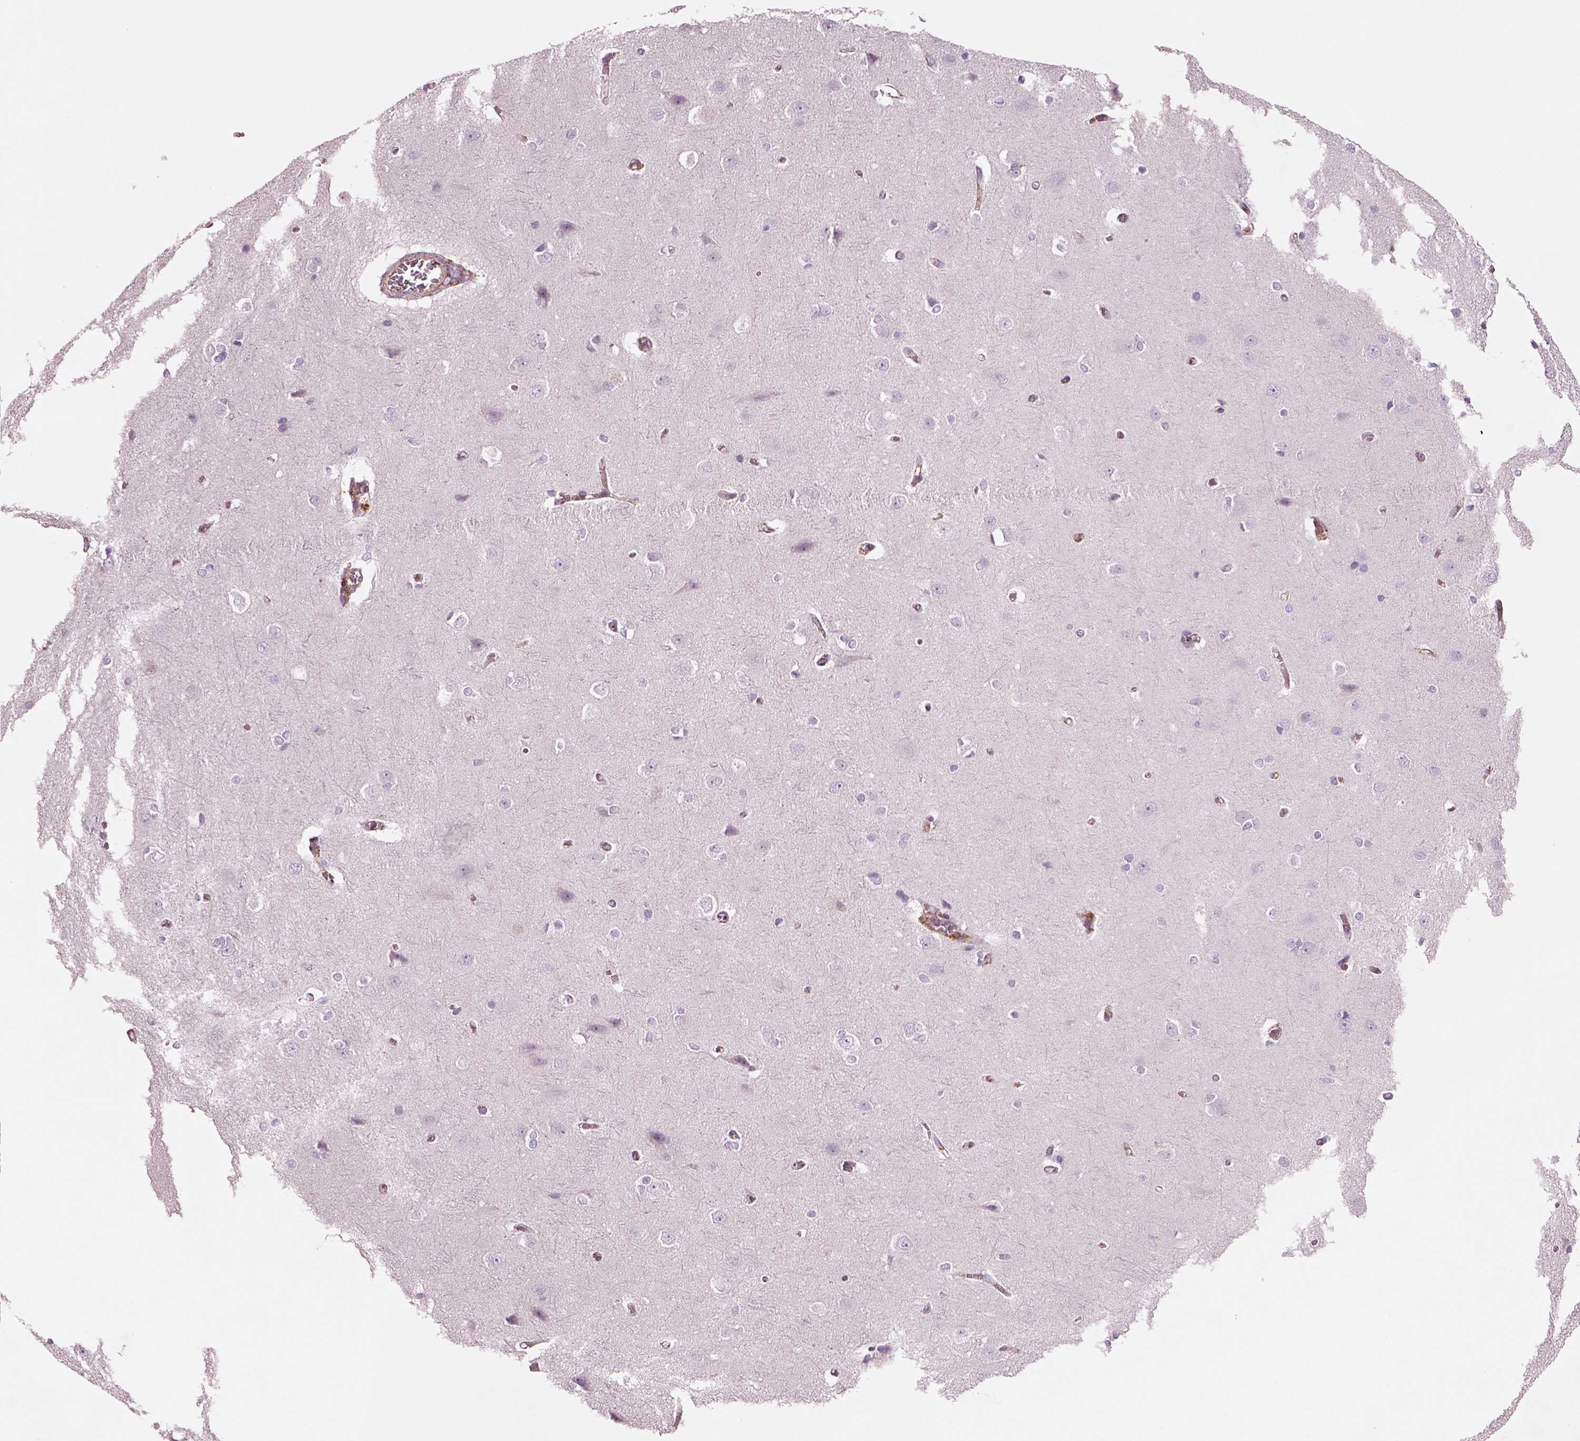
{"staining": {"intensity": "weak", "quantity": ">75%", "location": "cytoplasmic/membranous"}, "tissue": "cerebral cortex", "cell_type": "Endothelial cells", "image_type": "normal", "snomed": [{"axis": "morphology", "description": "Normal tissue, NOS"}, {"axis": "topography", "description": "Cerebral cortex"}], "caption": "An immunohistochemistry photomicrograph of benign tissue is shown. Protein staining in brown highlights weak cytoplasmic/membranous positivity in cerebral cortex within endothelial cells. Immunohistochemistry (ihc) stains the protein in brown and the nuclei are stained blue.", "gene": "SLC25A24", "patient": {"sex": "male", "age": 37}}